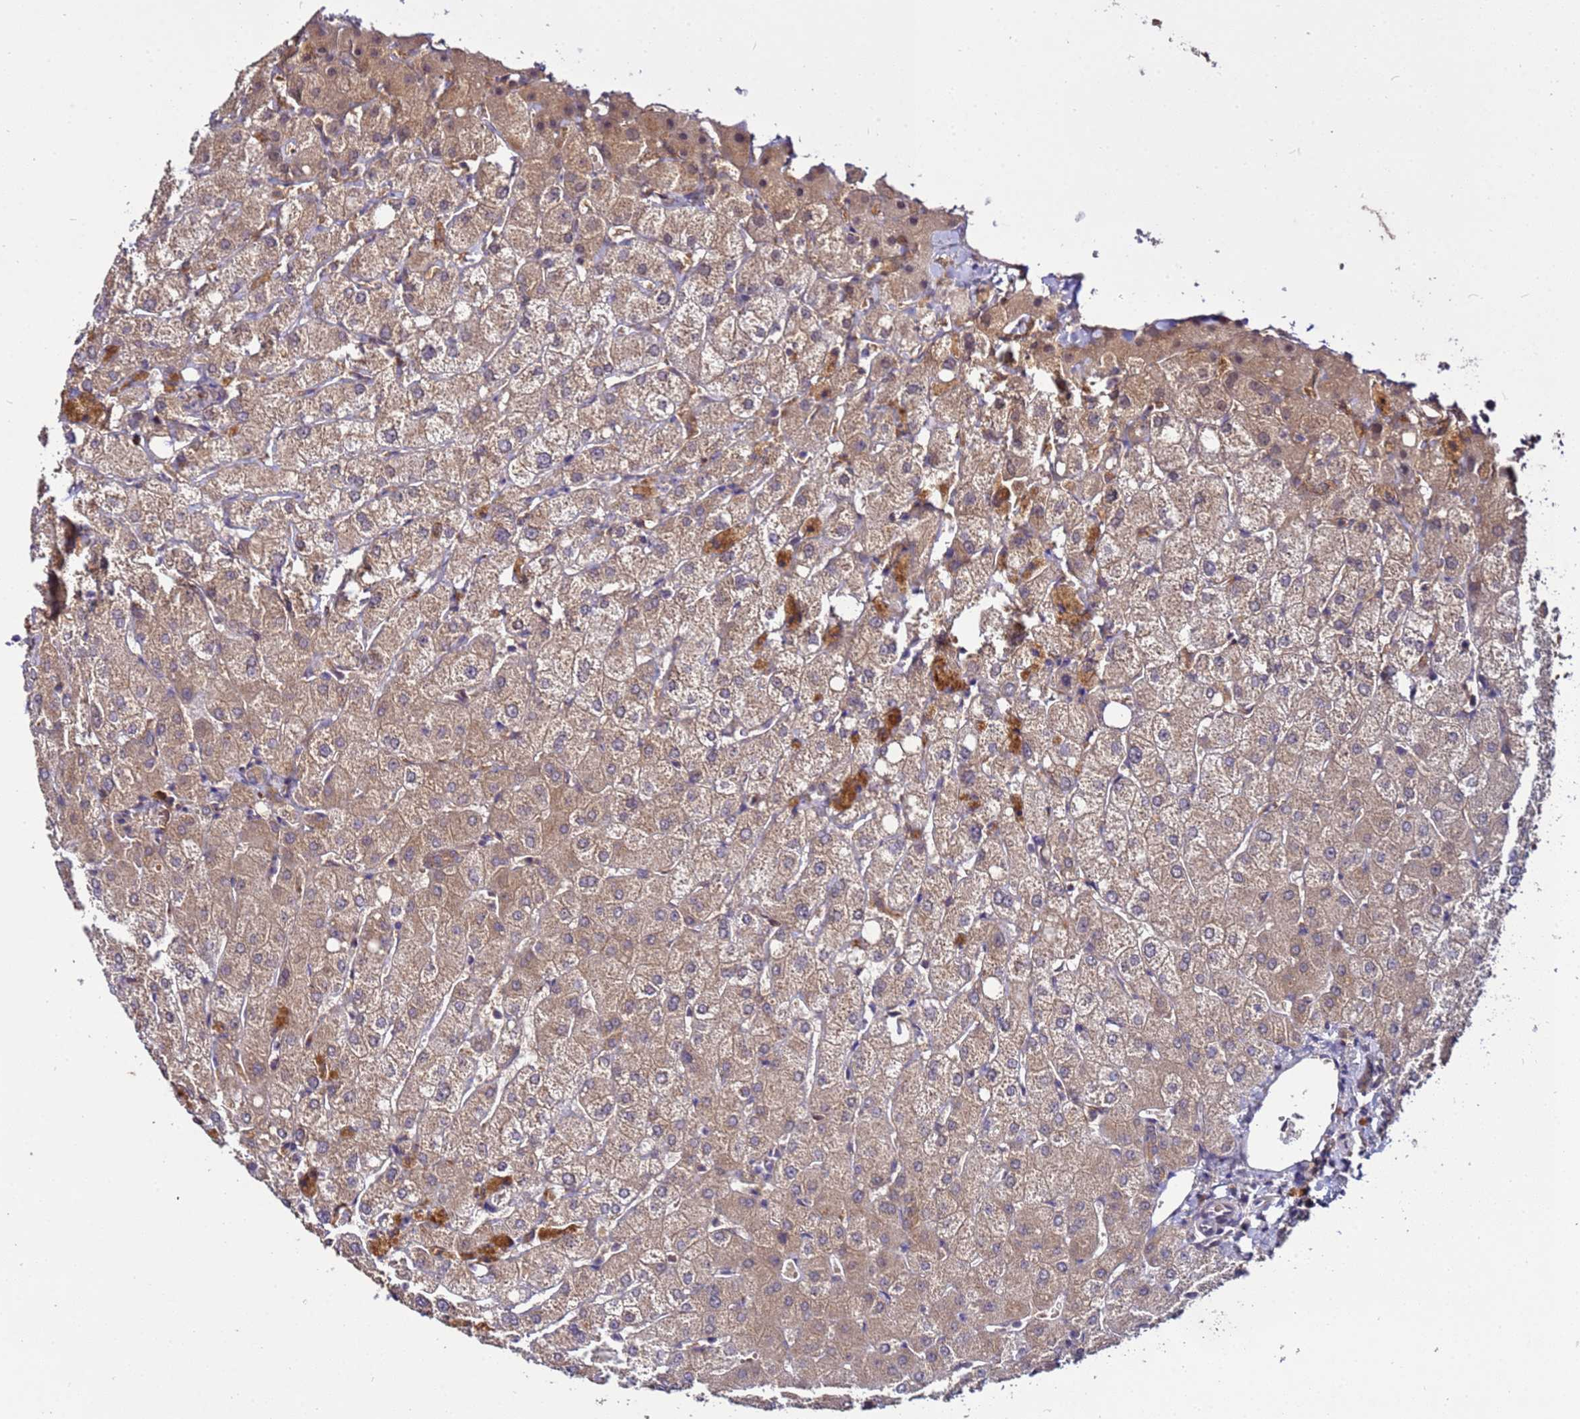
{"staining": {"intensity": "negative", "quantity": "none", "location": "none"}, "tissue": "liver", "cell_type": "Cholangiocytes", "image_type": "normal", "snomed": [{"axis": "morphology", "description": "Normal tissue, NOS"}, {"axis": "topography", "description": "Liver"}], "caption": "Micrograph shows no significant protein expression in cholangiocytes of benign liver.", "gene": "GSPT2", "patient": {"sex": "female", "age": 54}}